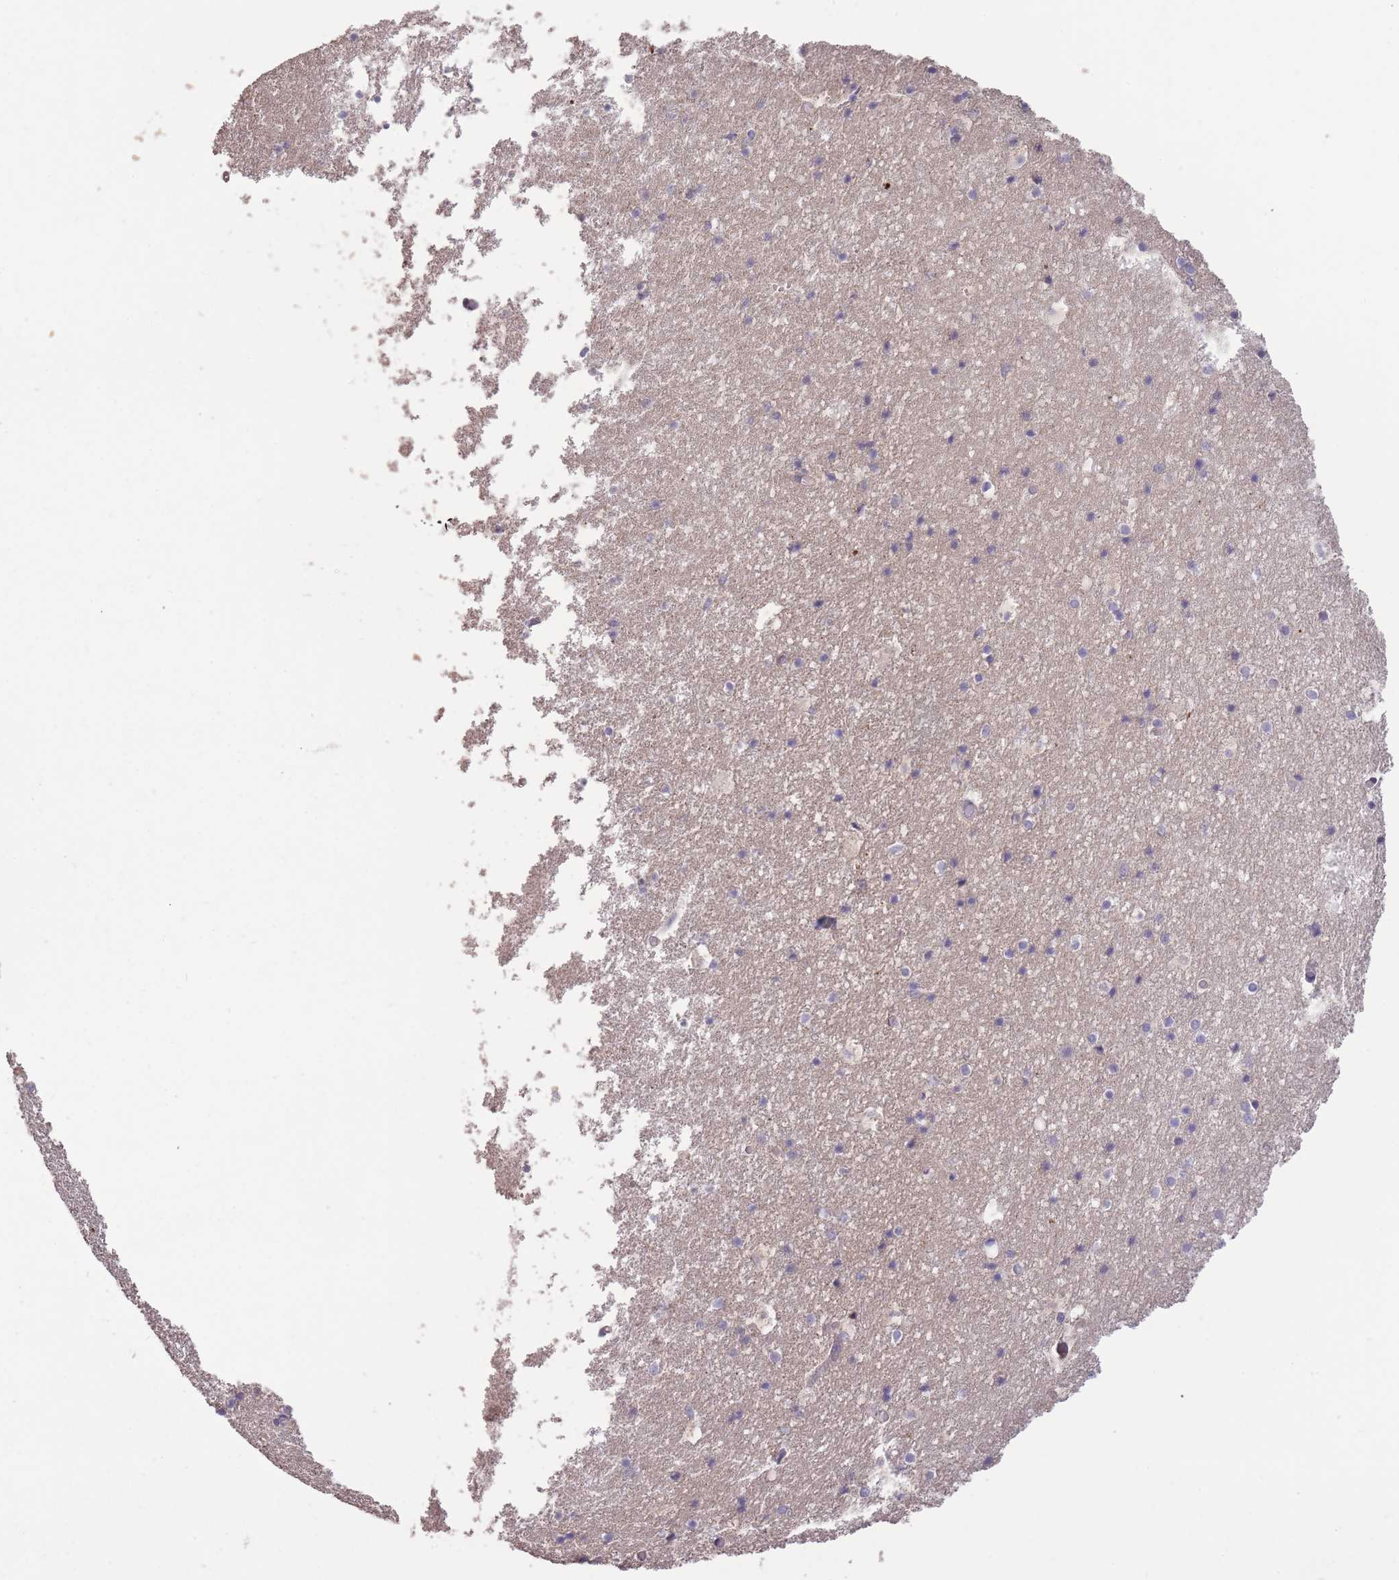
{"staining": {"intensity": "negative", "quantity": "none", "location": "none"}, "tissue": "hippocampus", "cell_type": "Glial cells", "image_type": "normal", "snomed": [{"axis": "morphology", "description": "Normal tissue, NOS"}, {"axis": "topography", "description": "Hippocampus"}], "caption": "The image shows no staining of glial cells in normal hippocampus. (Immunohistochemistry, brightfield microscopy, high magnification).", "gene": "RSPH10B2", "patient": {"sex": "female", "age": 52}}